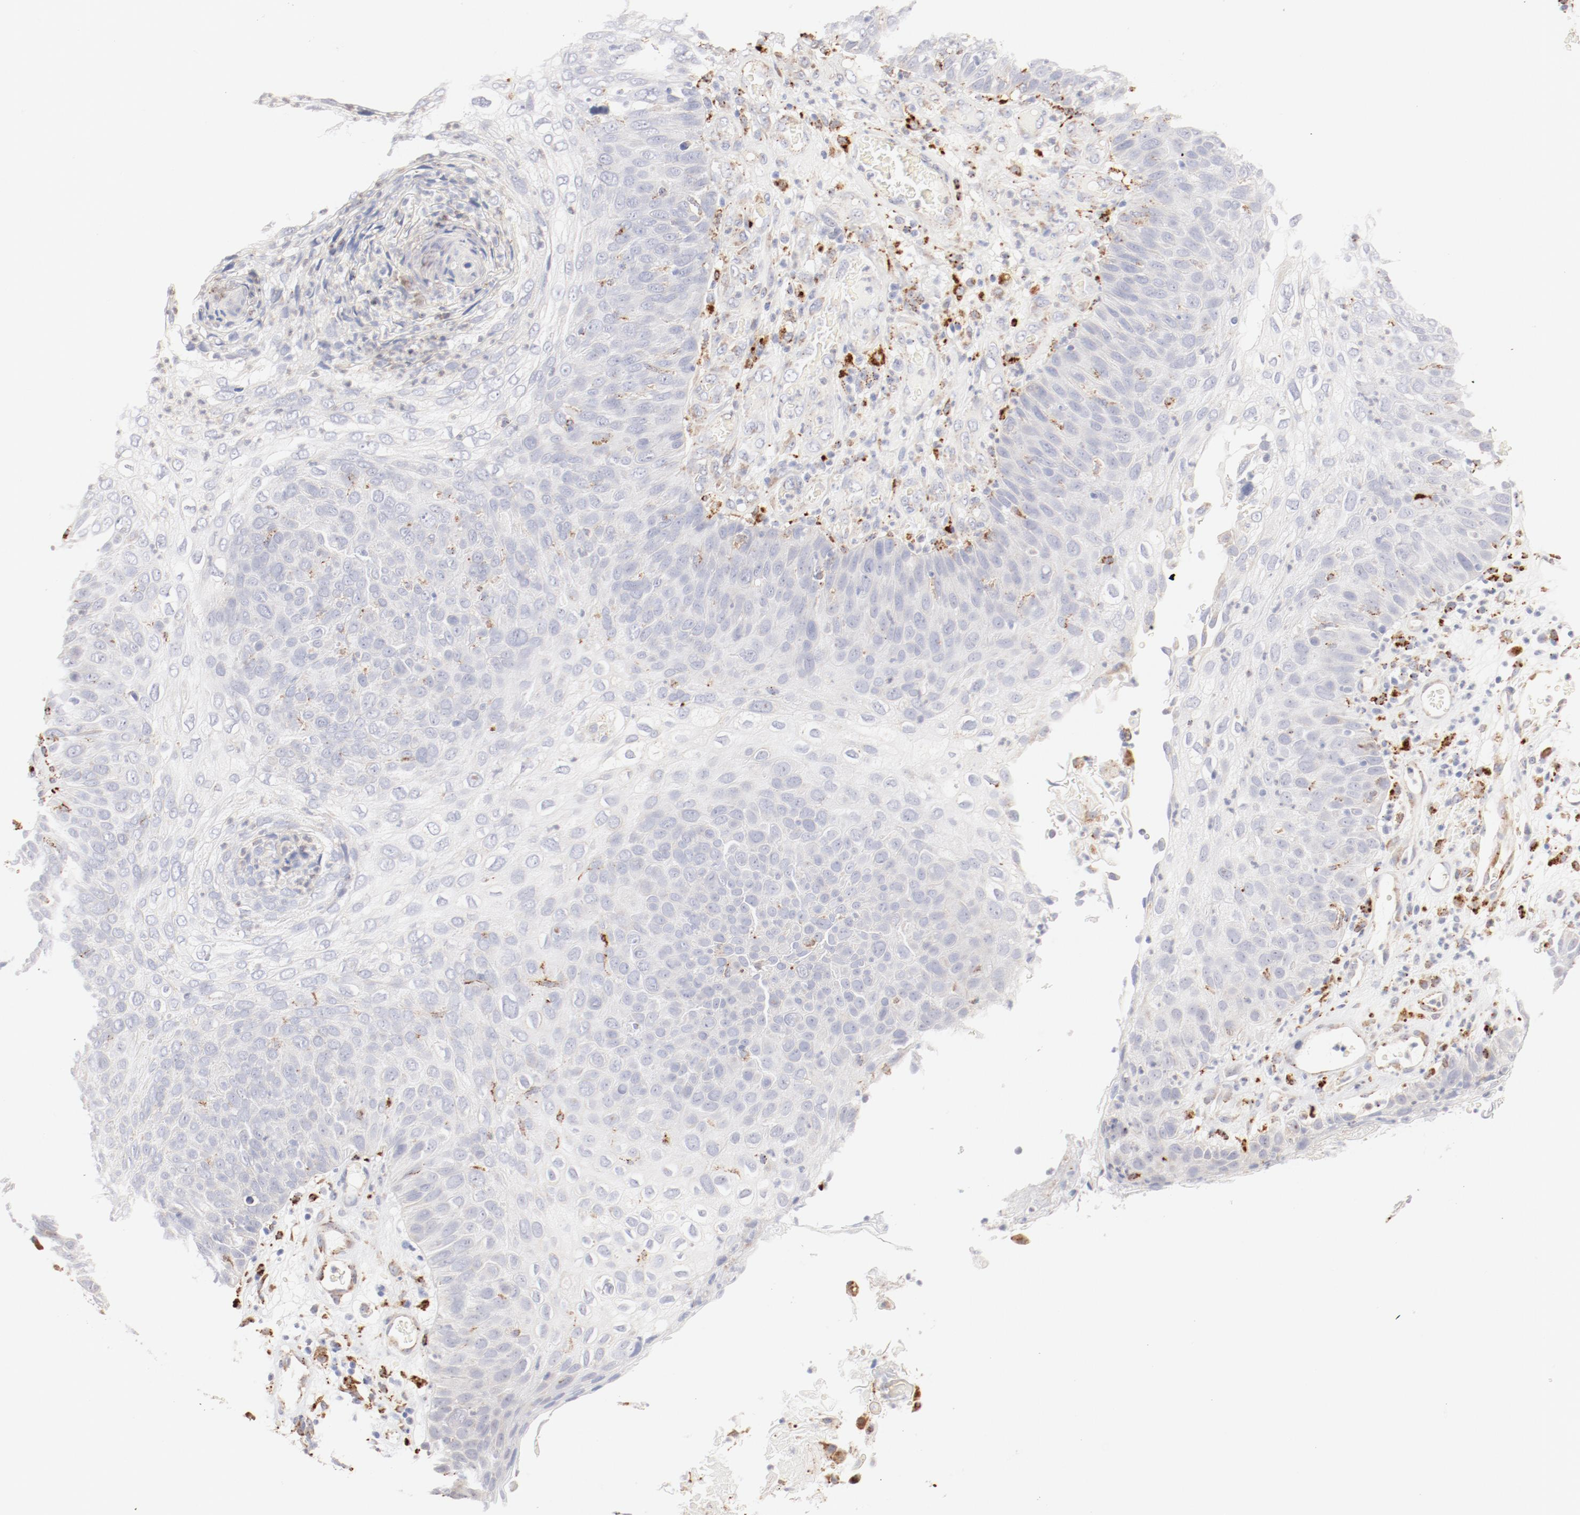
{"staining": {"intensity": "negative", "quantity": "none", "location": "none"}, "tissue": "skin cancer", "cell_type": "Tumor cells", "image_type": "cancer", "snomed": [{"axis": "morphology", "description": "Squamous cell carcinoma, NOS"}, {"axis": "topography", "description": "Skin"}], "caption": "A high-resolution micrograph shows immunohistochemistry staining of skin cancer, which demonstrates no significant expression in tumor cells.", "gene": "CTSH", "patient": {"sex": "male", "age": 87}}